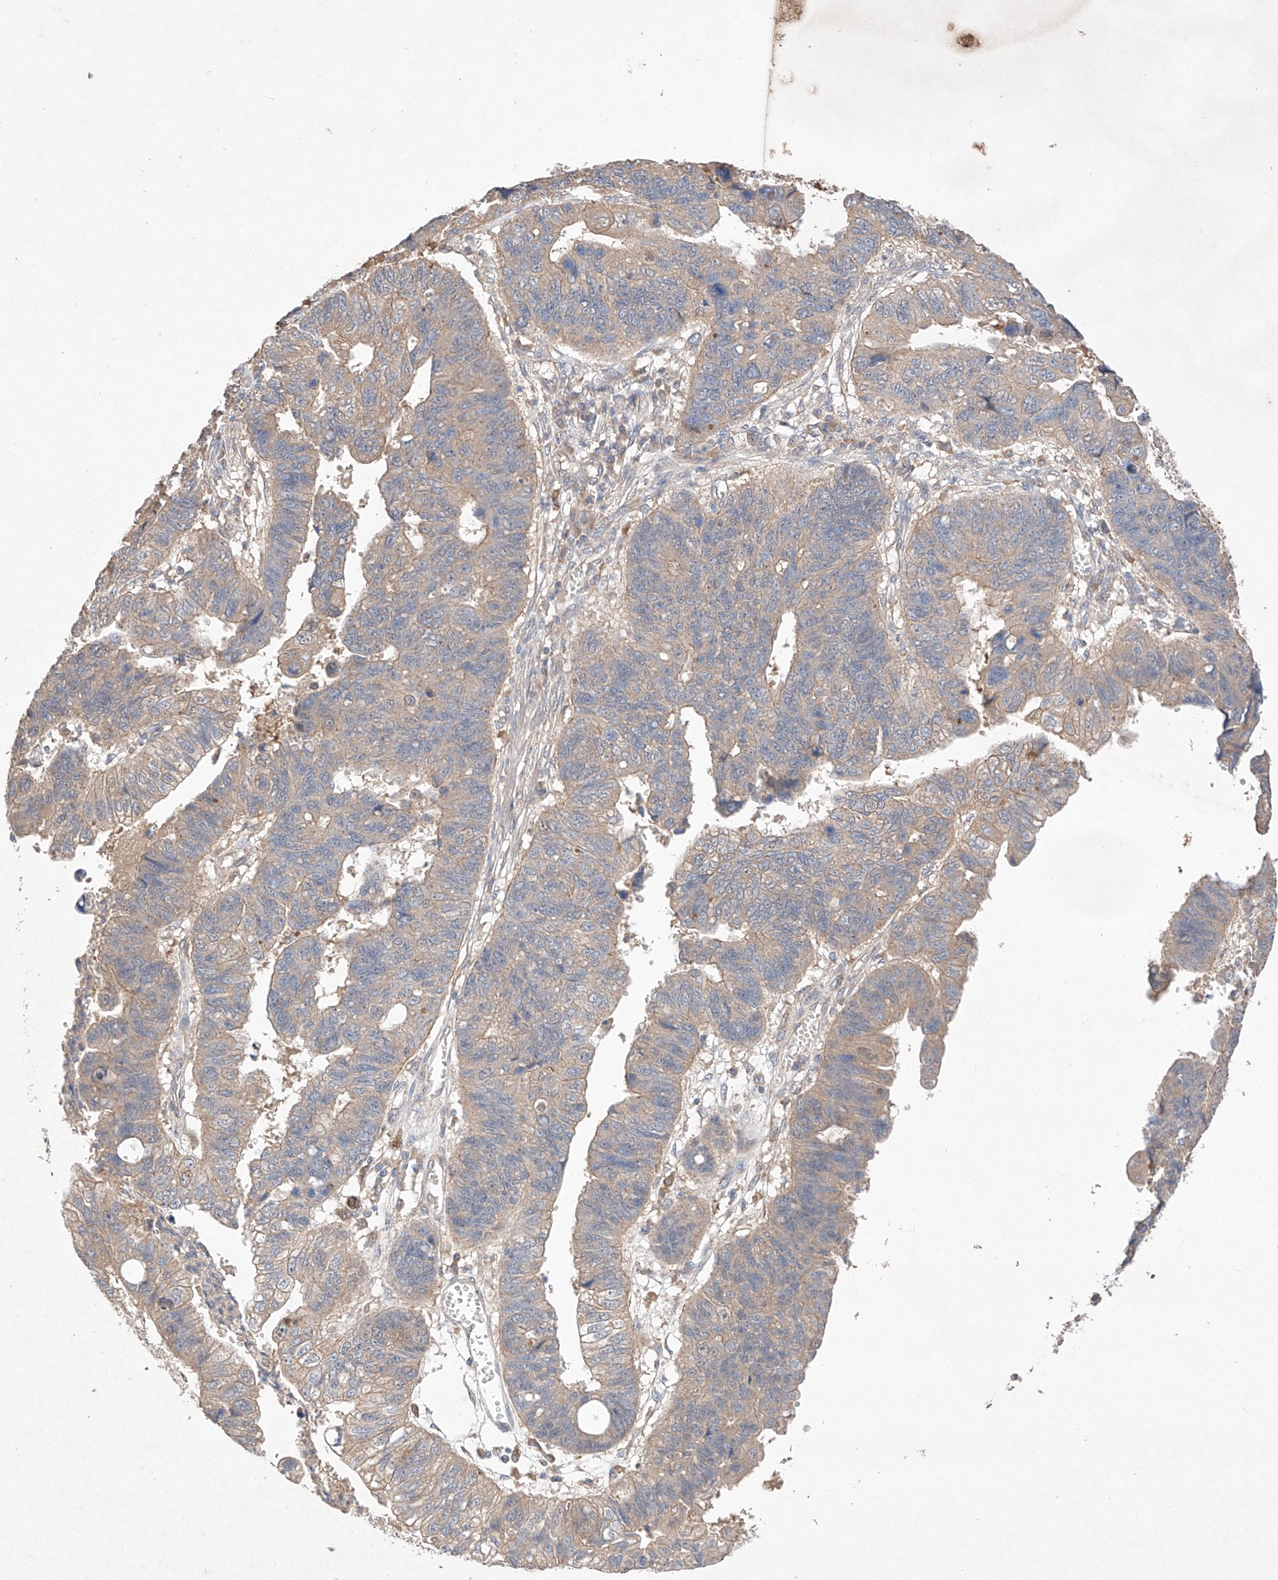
{"staining": {"intensity": "weak", "quantity": ">75%", "location": "cytoplasmic/membranous"}, "tissue": "stomach cancer", "cell_type": "Tumor cells", "image_type": "cancer", "snomed": [{"axis": "morphology", "description": "Adenocarcinoma, NOS"}, {"axis": "topography", "description": "Stomach"}], "caption": "Stomach cancer (adenocarcinoma) stained with a brown dye reveals weak cytoplasmic/membranous positive expression in approximately >75% of tumor cells.", "gene": "C6orf62", "patient": {"sex": "male", "age": 59}}